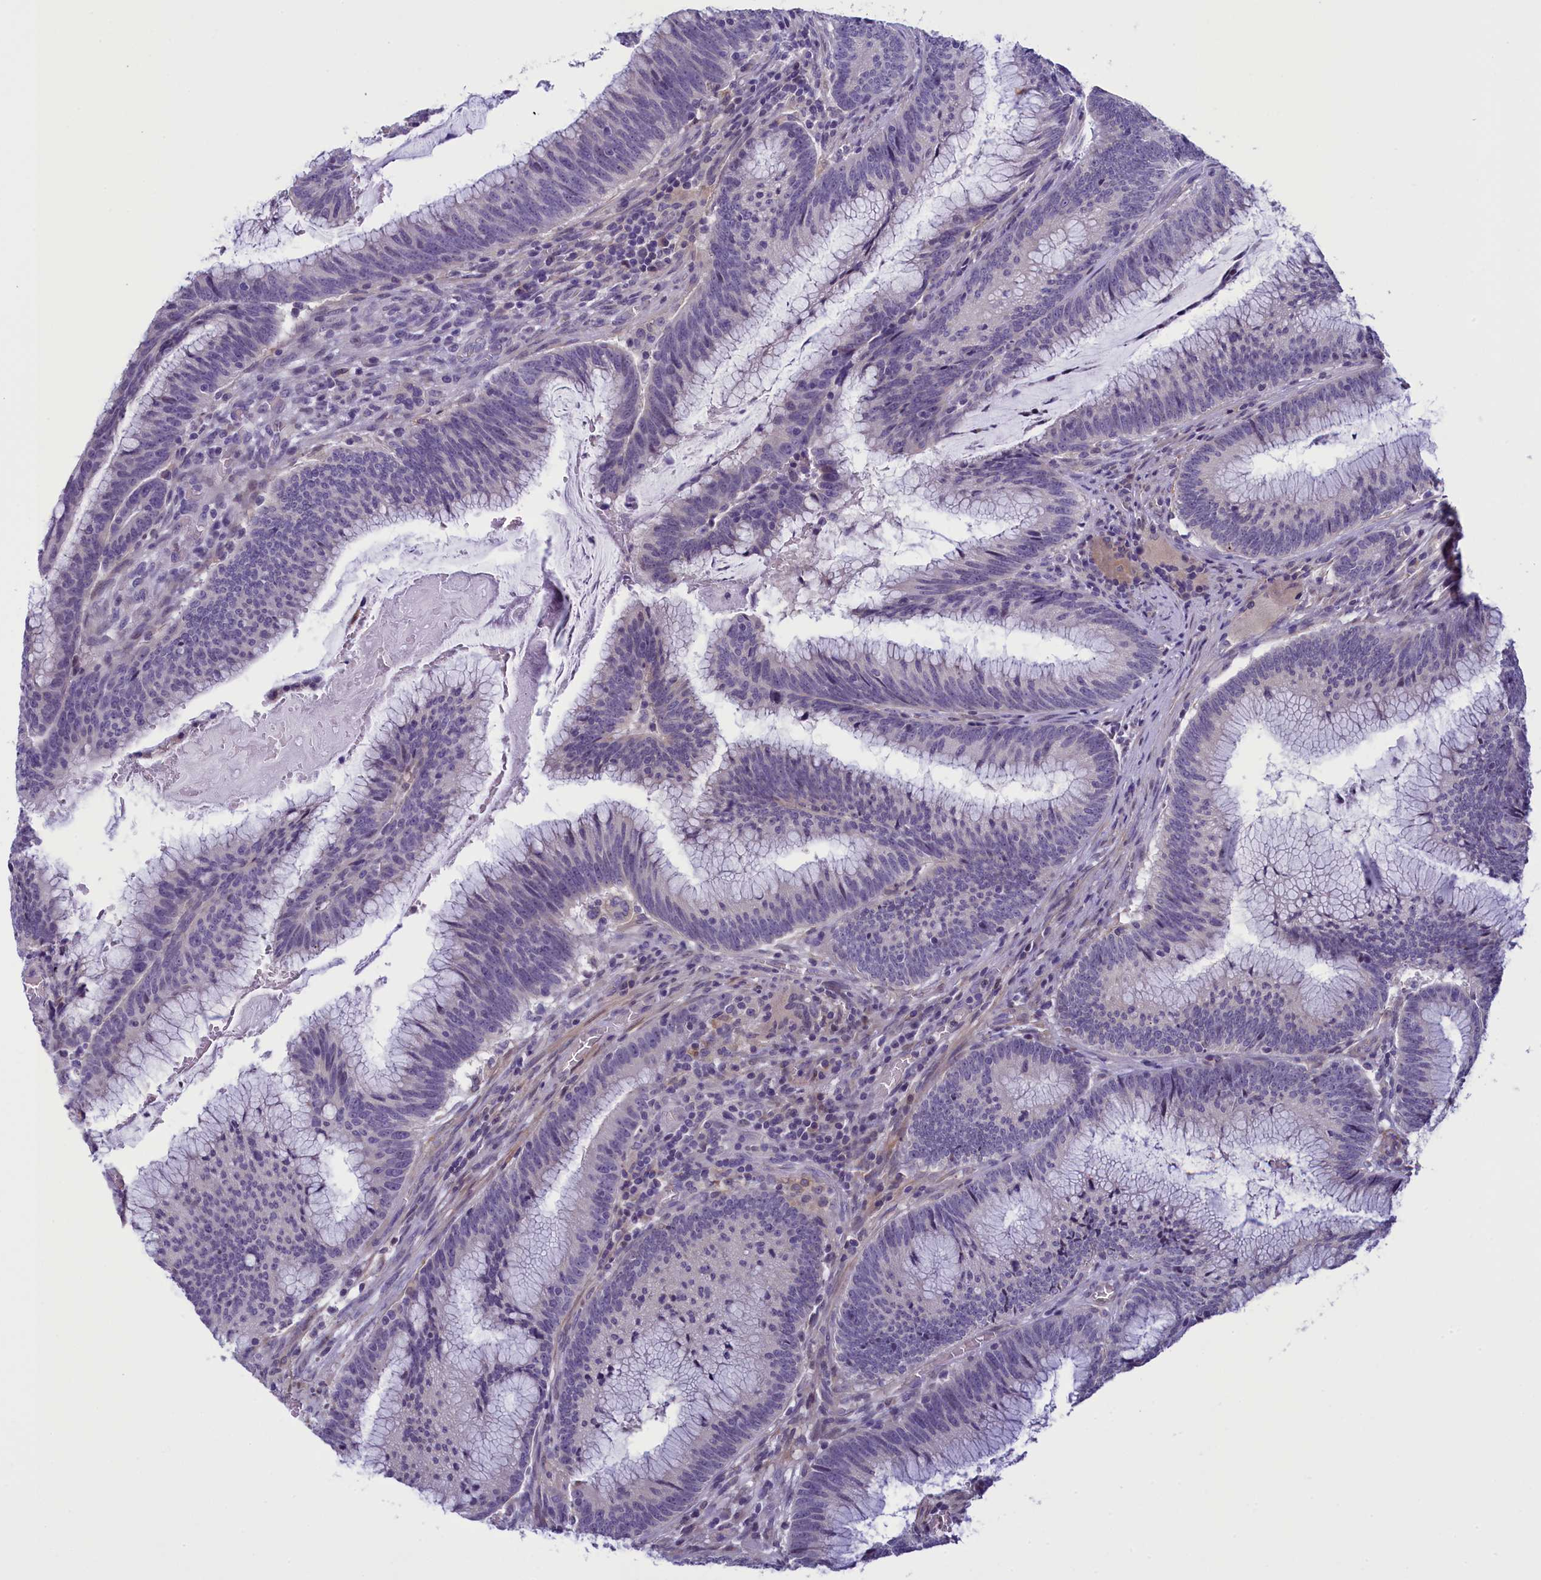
{"staining": {"intensity": "negative", "quantity": "none", "location": "none"}, "tissue": "colorectal cancer", "cell_type": "Tumor cells", "image_type": "cancer", "snomed": [{"axis": "morphology", "description": "Adenocarcinoma, NOS"}, {"axis": "topography", "description": "Rectum"}], "caption": "This micrograph is of colorectal cancer stained with IHC to label a protein in brown with the nuclei are counter-stained blue. There is no staining in tumor cells.", "gene": "IGSF6", "patient": {"sex": "female", "age": 77}}